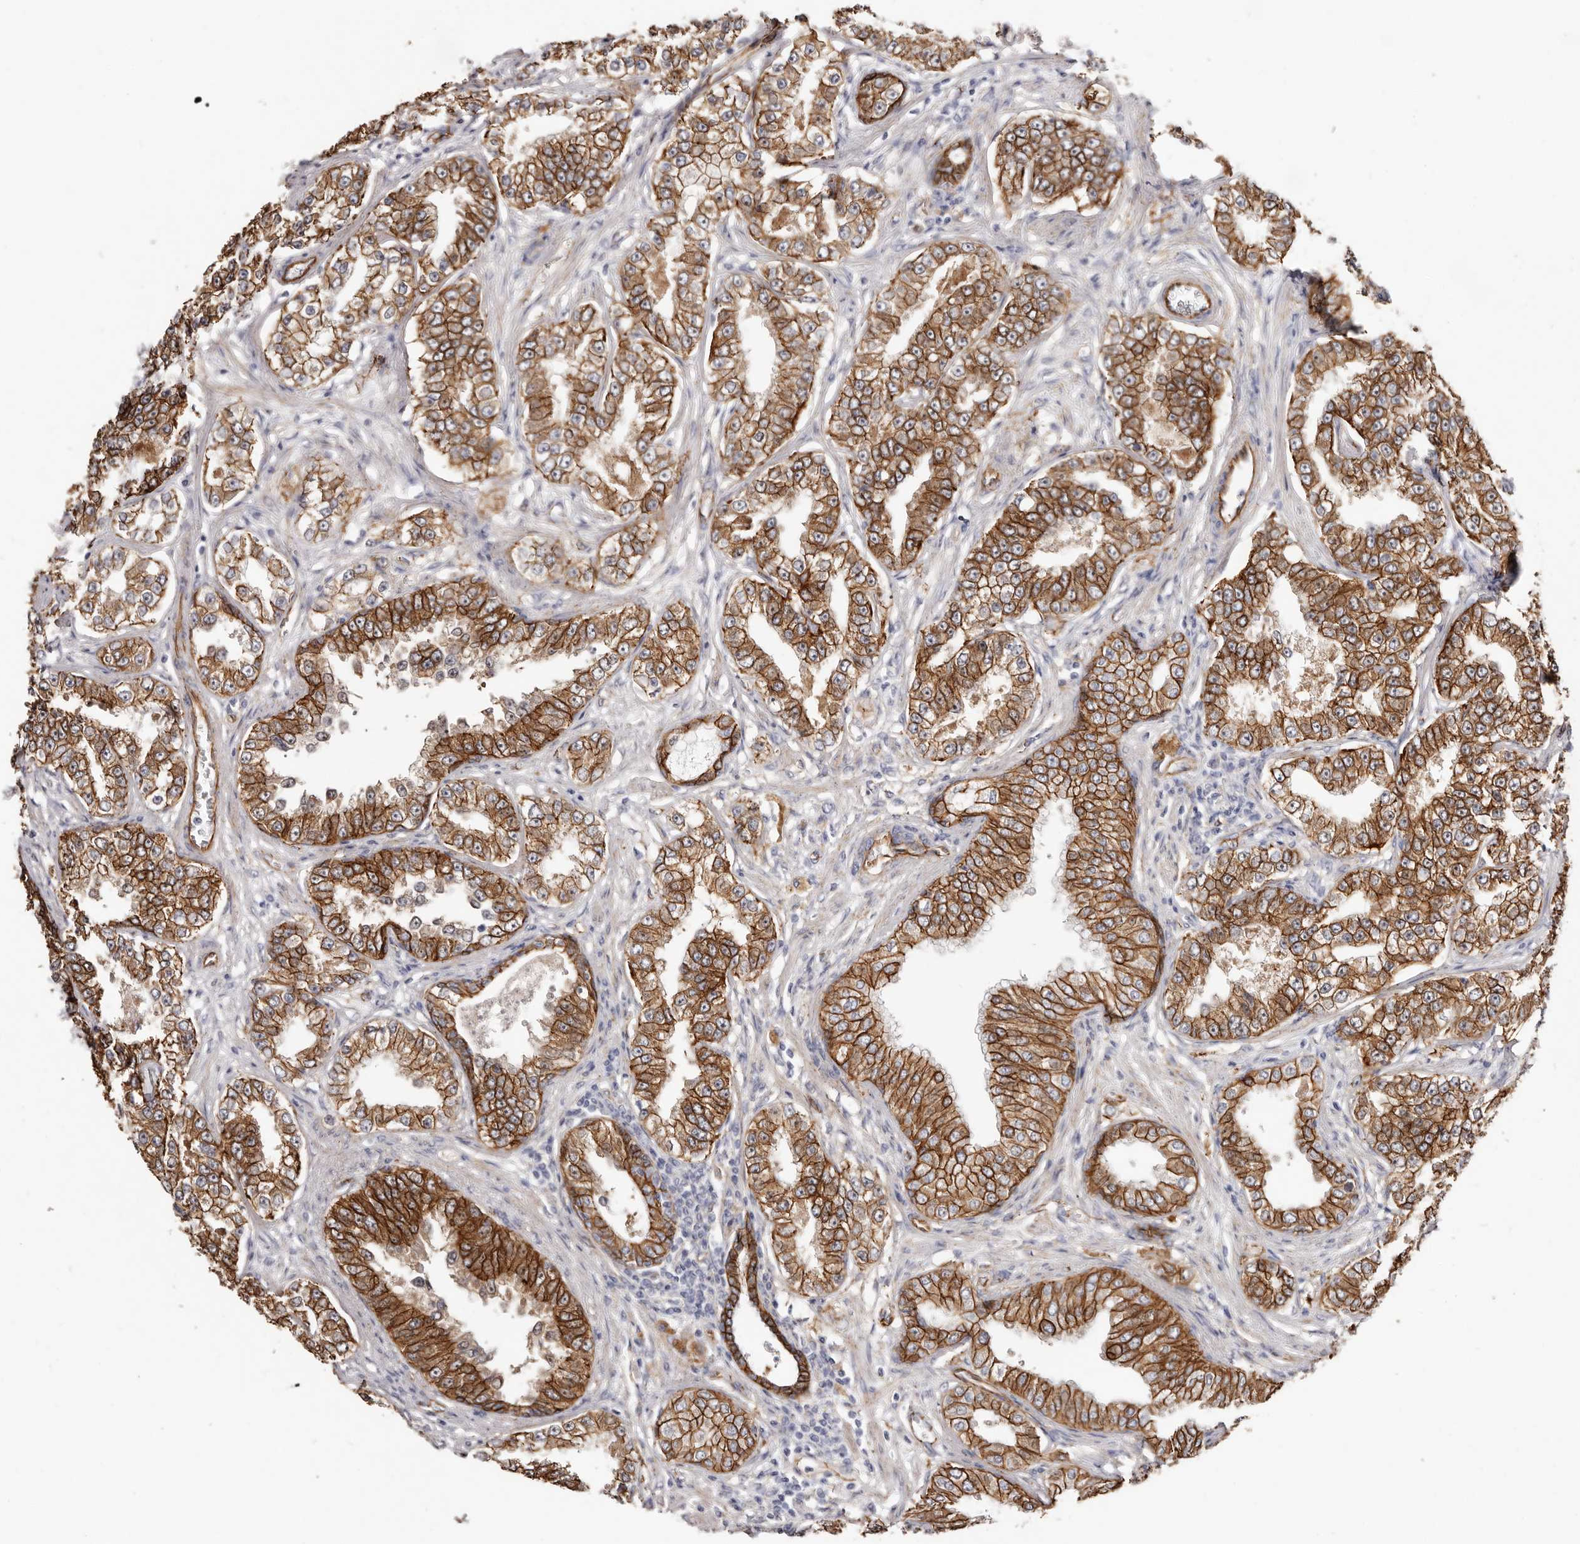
{"staining": {"intensity": "strong", "quantity": ">75%", "location": "cytoplasmic/membranous"}, "tissue": "prostate cancer", "cell_type": "Tumor cells", "image_type": "cancer", "snomed": [{"axis": "morphology", "description": "Normal tissue, NOS"}, {"axis": "morphology", "description": "Adenocarcinoma, High grade"}, {"axis": "topography", "description": "Prostate"}], "caption": "This is a micrograph of immunohistochemistry (IHC) staining of high-grade adenocarcinoma (prostate), which shows strong positivity in the cytoplasmic/membranous of tumor cells.", "gene": "CTNNB1", "patient": {"sex": "male", "age": 83}}